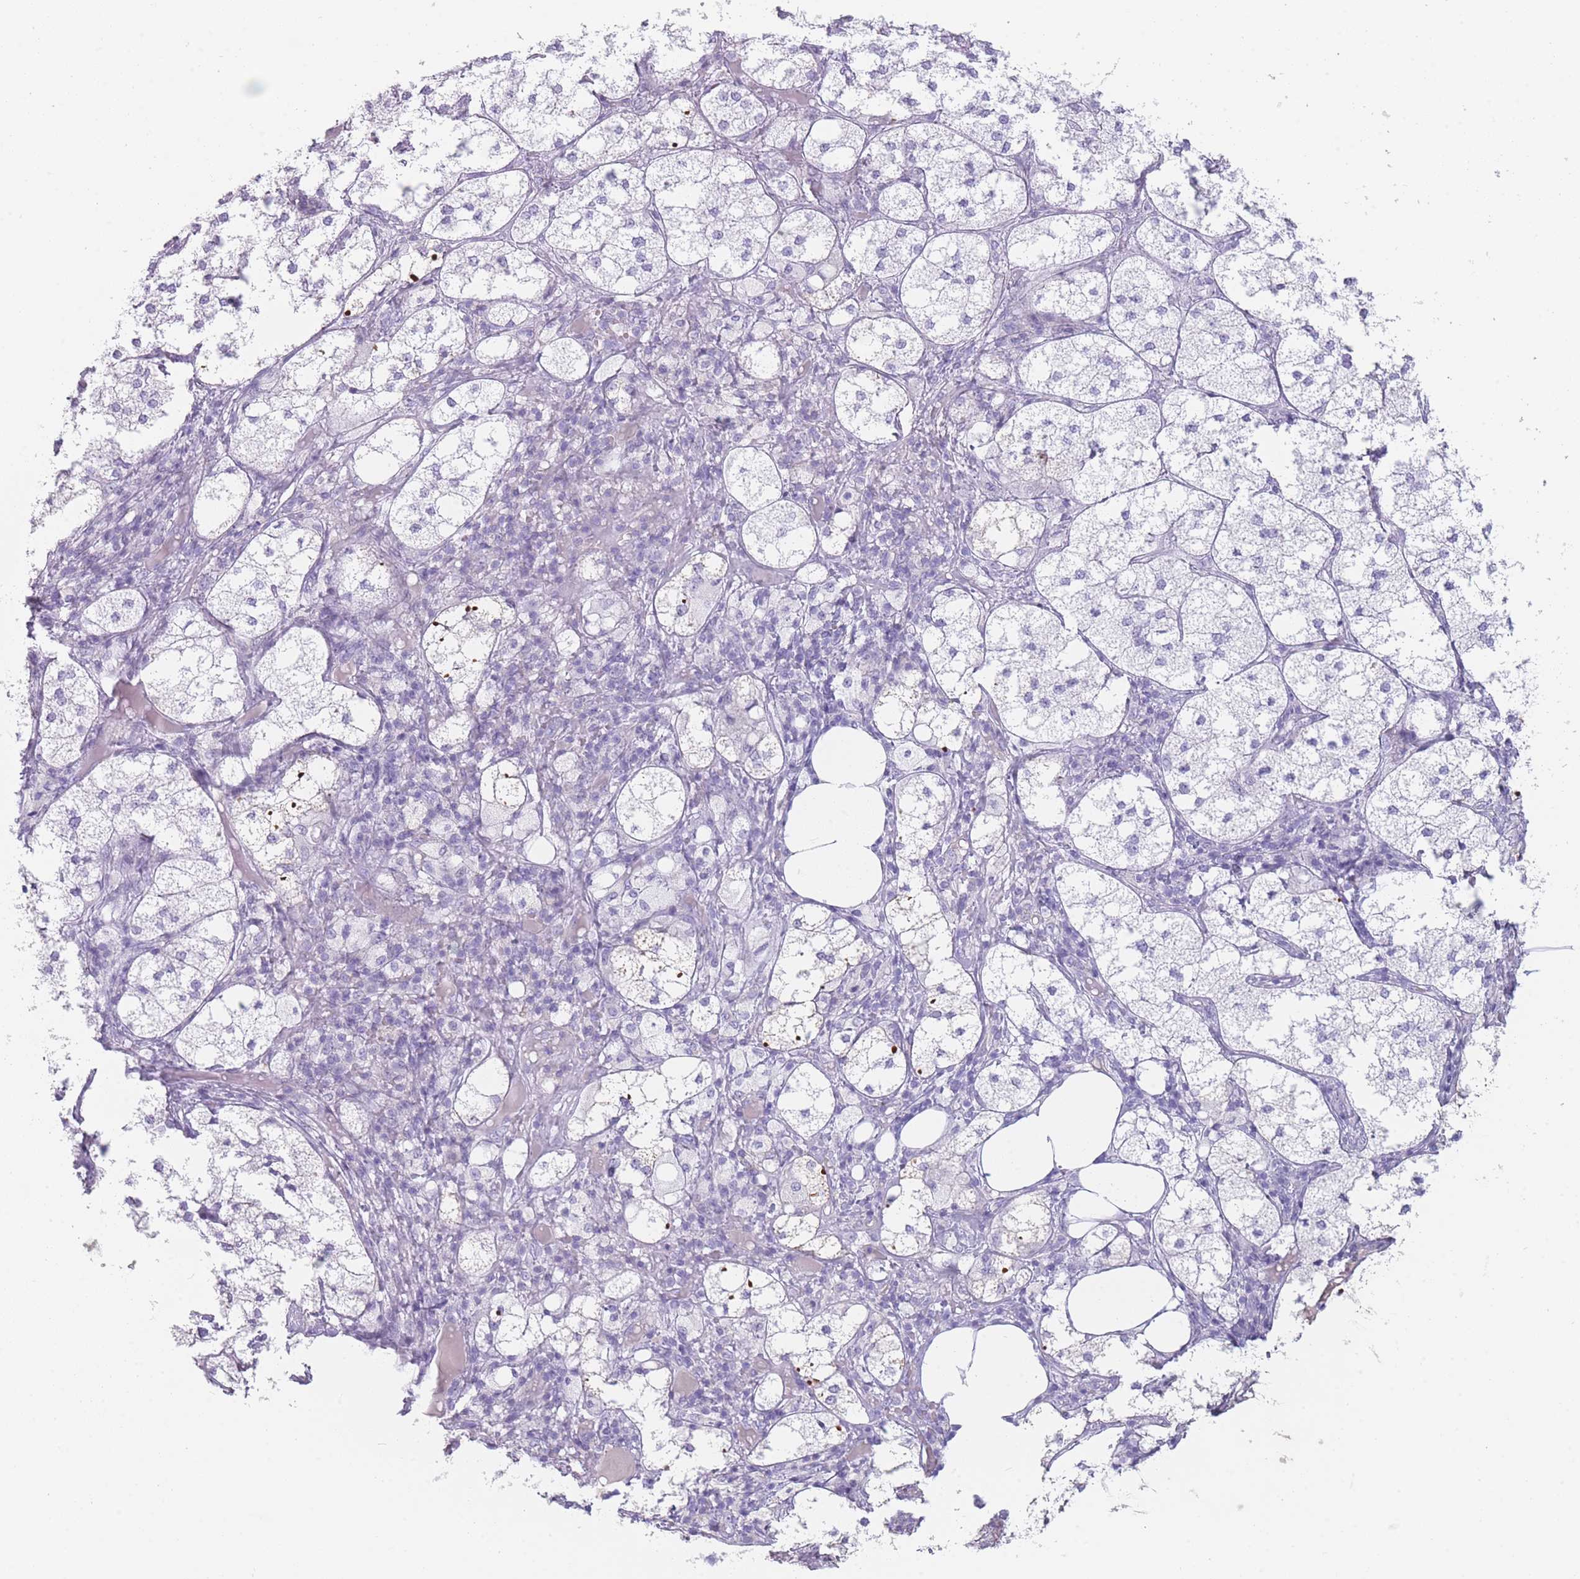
{"staining": {"intensity": "negative", "quantity": "none", "location": "none"}, "tissue": "adrenal gland", "cell_type": "Glandular cells", "image_type": "normal", "snomed": [{"axis": "morphology", "description": "Normal tissue, NOS"}, {"axis": "topography", "description": "Adrenal gland"}], "caption": "Immunohistochemical staining of normal human adrenal gland reveals no significant expression in glandular cells. Brightfield microscopy of IHC stained with DAB (brown) and hematoxylin (blue), captured at high magnification.", "gene": "GPR12", "patient": {"sex": "female", "age": 61}}